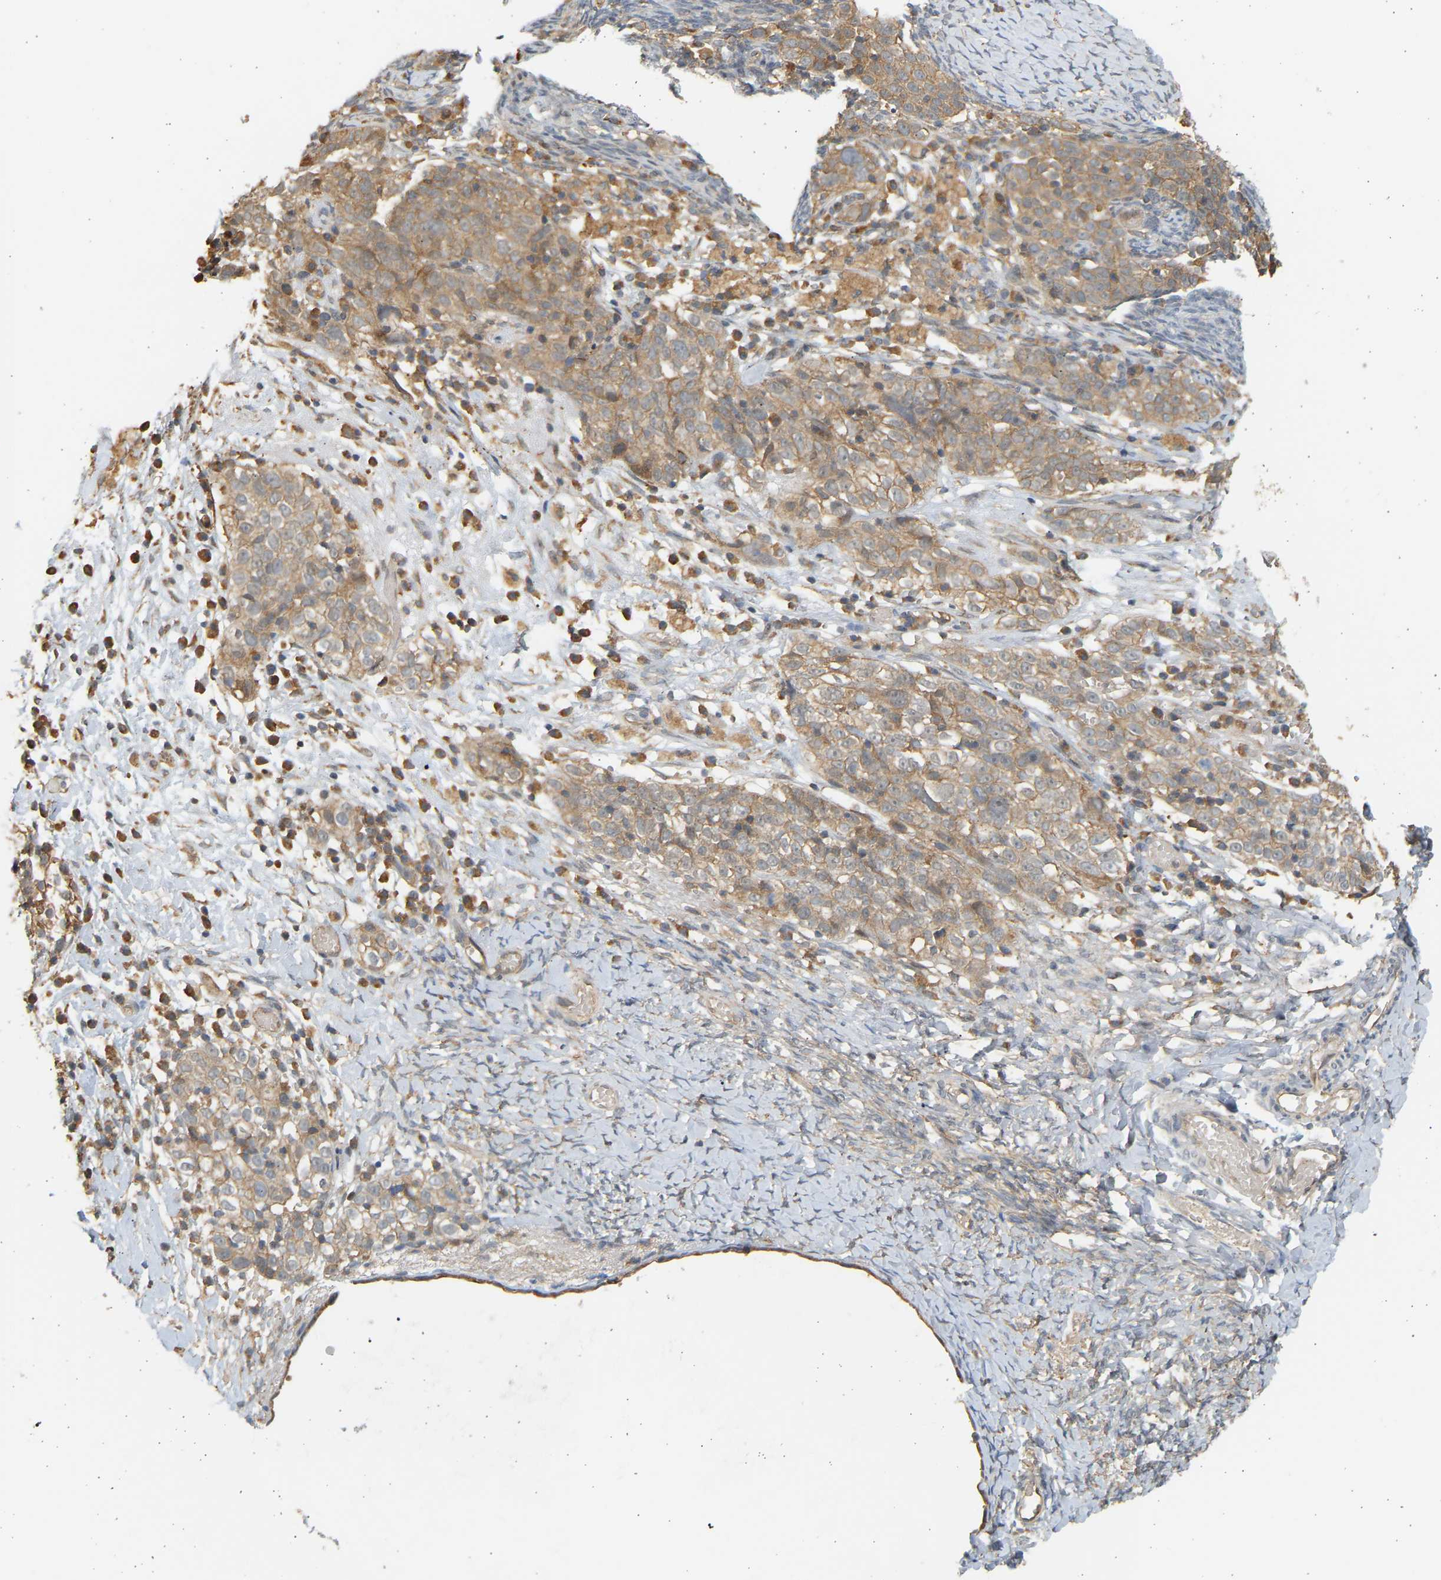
{"staining": {"intensity": "moderate", "quantity": ">75%", "location": "cytoplasmic/membranous"}, "tissue": "ovarian cancer", "cell_type": "Tumor cells", "image_type": "cancer", "snomed": [{"axis": "morphology", "description": "Normal tissue, NOS"}, {"axis": "morphology", "description": "Cystadenocarcinoma, serous, NOS"}, {"axis": "topography", "description": "Ovary"}], "caption": "Serous cystadenocarcinoma (ovarian) tissue demonstrates moderate cytoplasmic/membranous staining in about >75% of tumor cells, visualized by immunohistochemistry.", "gene": "B4GALT6", "patient": {"sex": "female", "age": 62}}